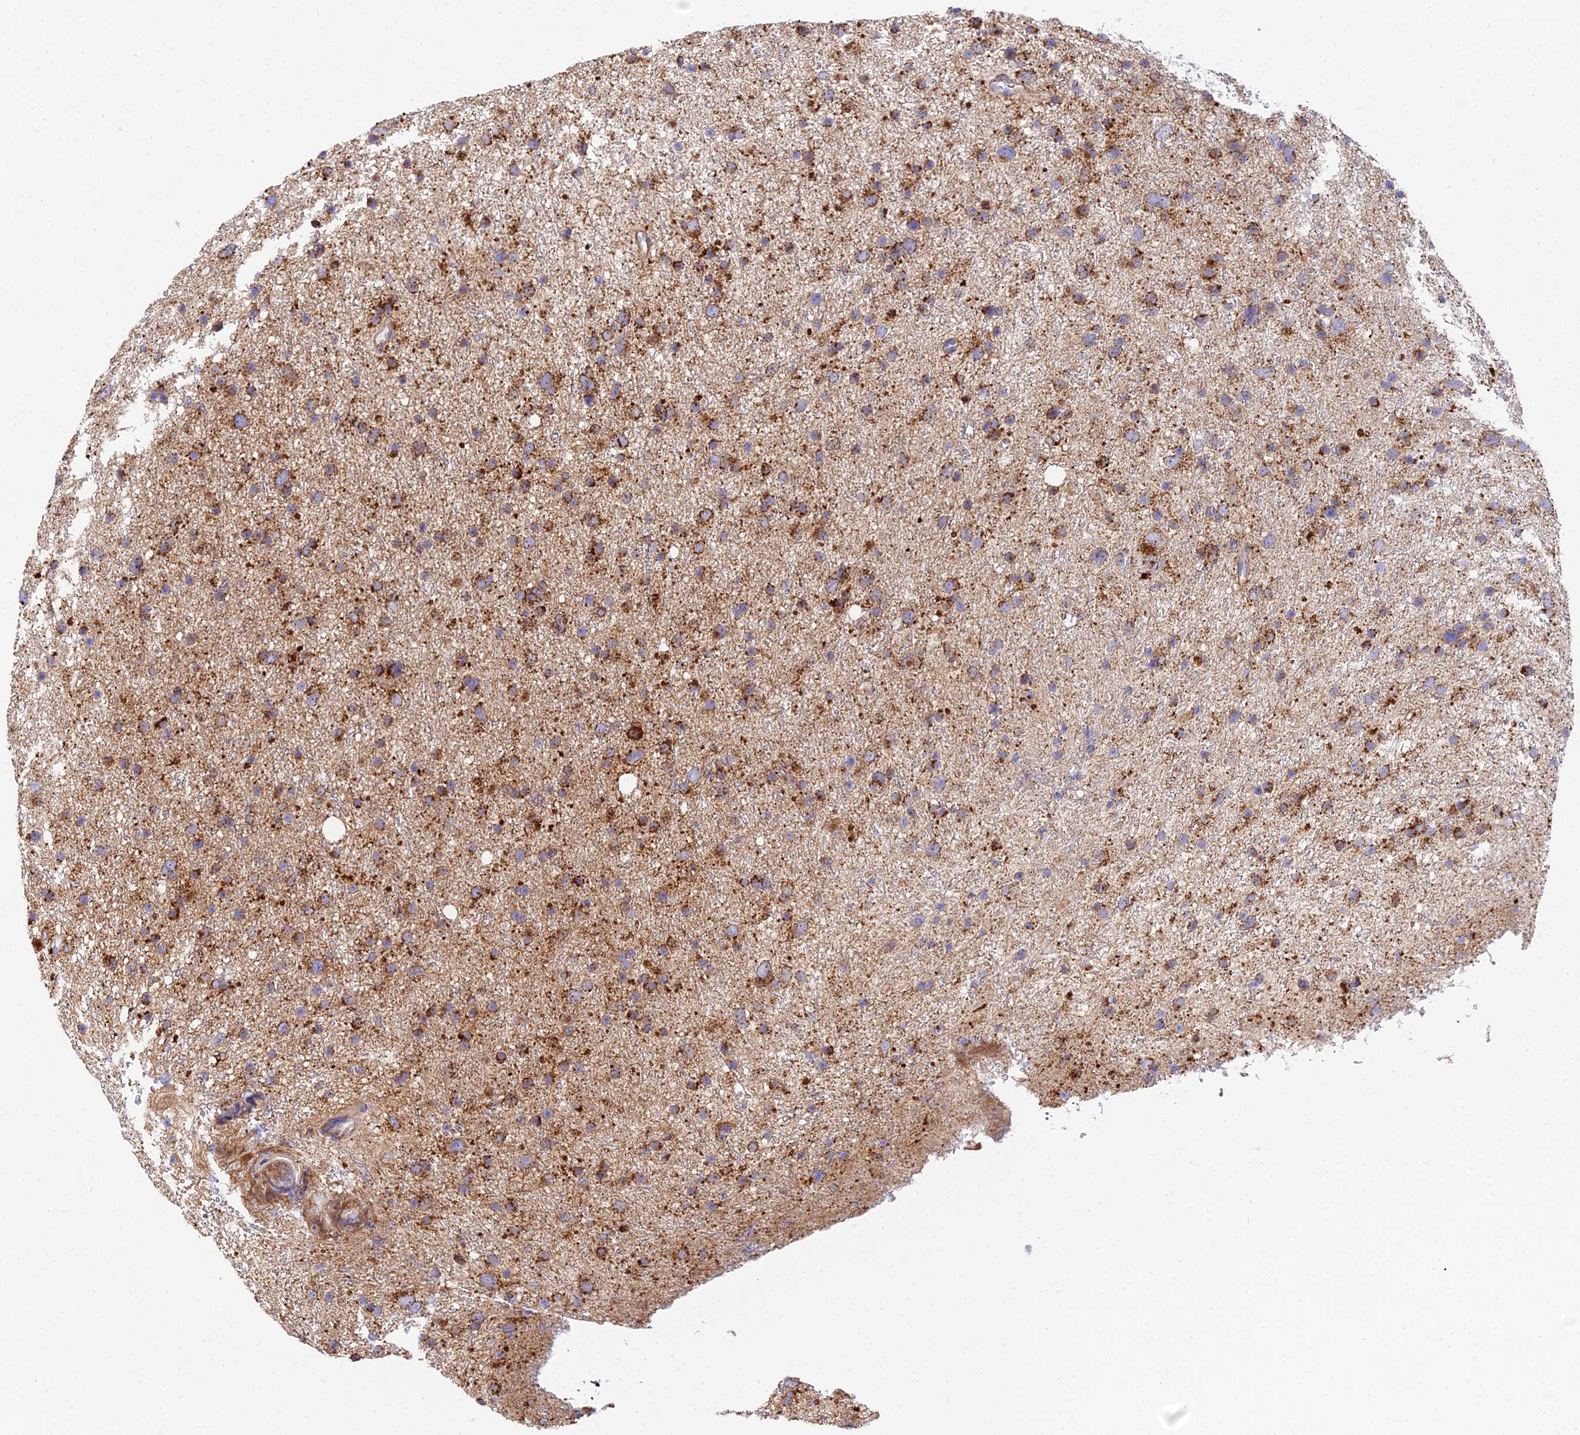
{"staining": {"intensity": "moderate", "quantity": ">75%", "location": "cytoplasmic/membranous"}, "tissue": "glioma", "cell_type": "Tumor cells", "image_type": "cancer", "snomed": [{"axis": "morphology", "description": "Glioma, malignant, Low grade"}, {"axis": "topography", "description": "Cerebral cortex"}], "caption": "Approximately >75% of tumor cells in malignant low-grade glioma exhibit moderate cytoplasmic/membranous protein expression as visualized by brown immunohistochemical staining.", "gene": "ARL8B", "patient": {"sex": "female", "age": 39}}